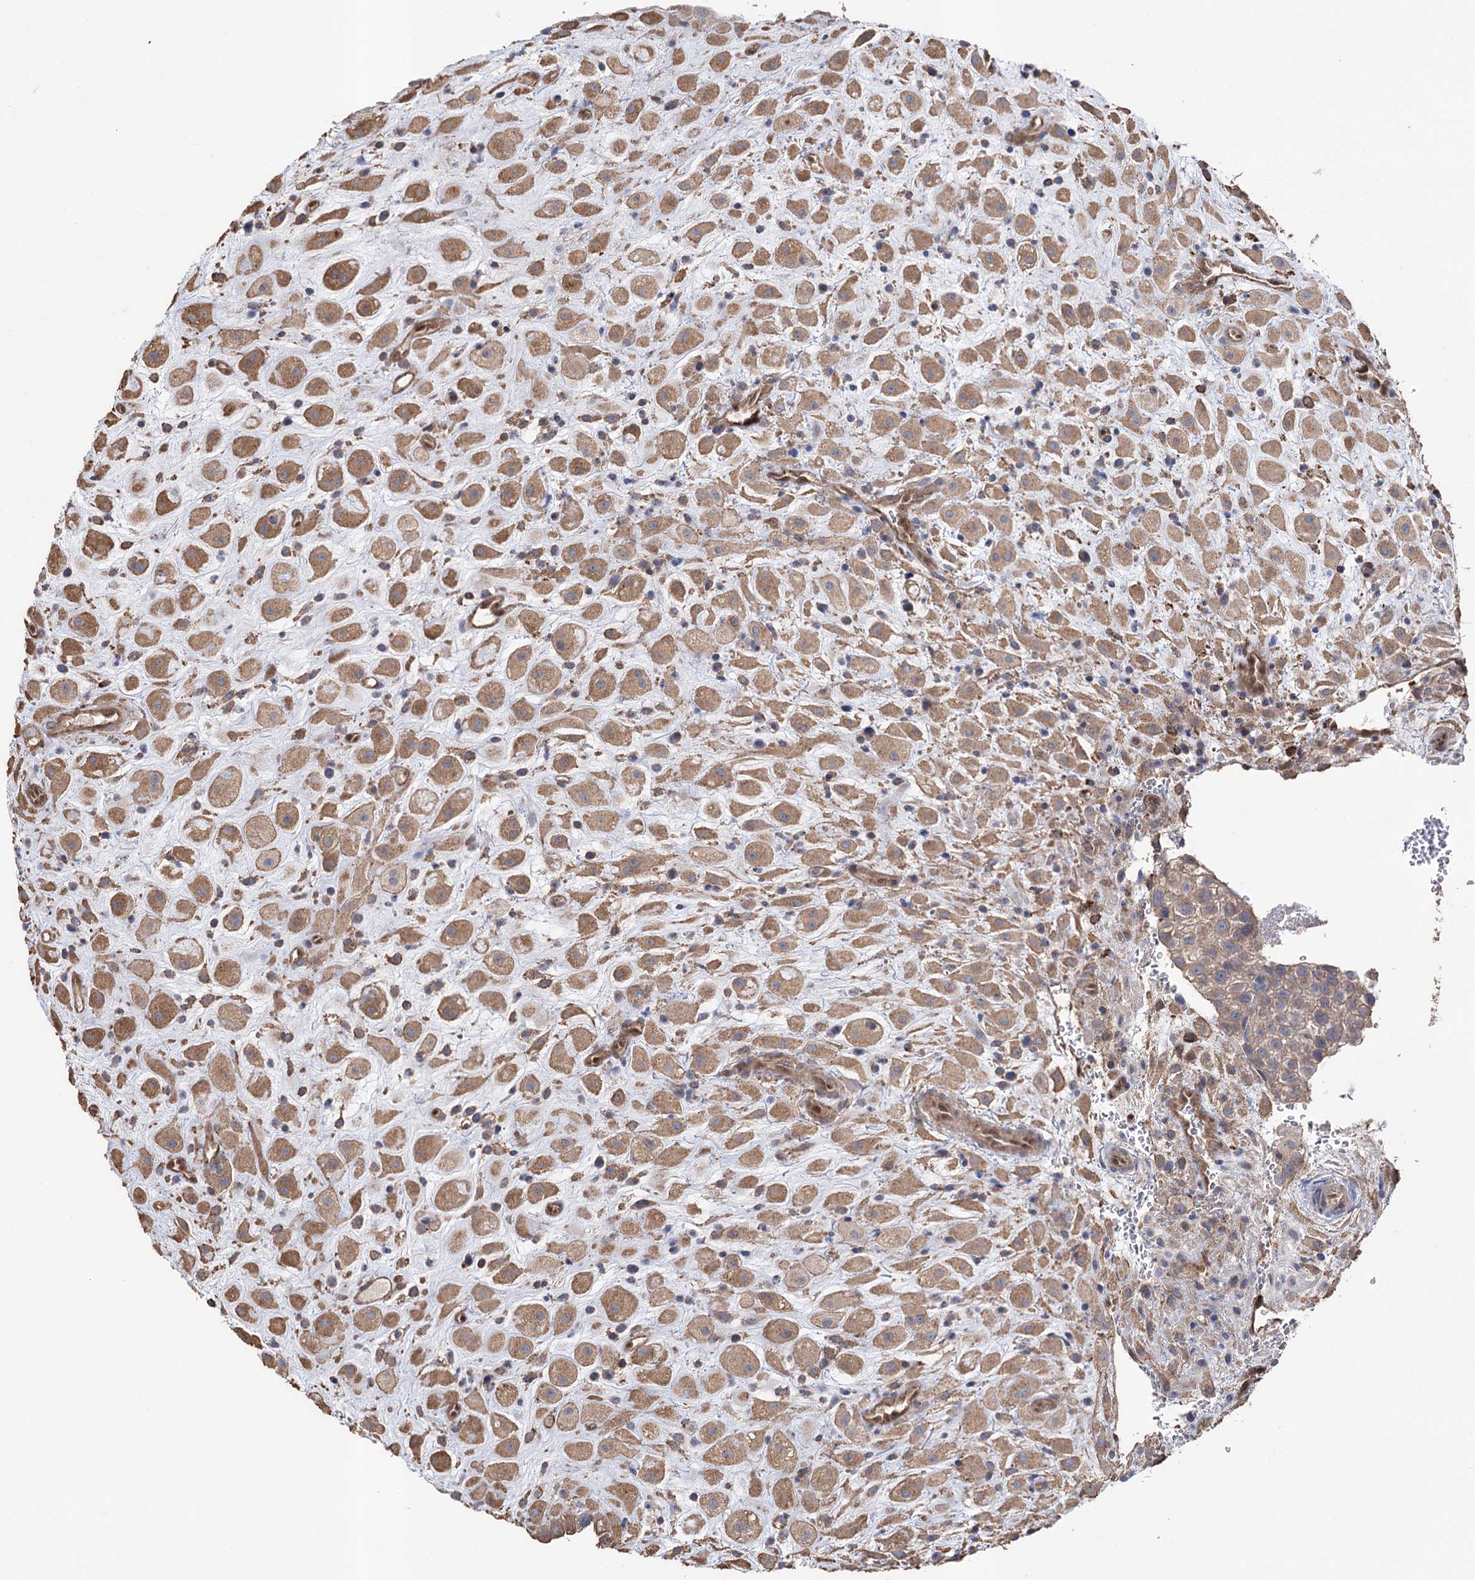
{"staining": {"intensity": "moderate", "quantity": ">75%", "location": "cytoplasmic/membranous"}, "tissue": "placenta", "cell_type": "Decidual cells", "image_type": "normal", "snomed": [{"axis": "morphology", "description": "Normal tissue, NOS"}, {"axis": "topography", "description": "Placenta"}], "caption": "Approximately >75% of decidual cells in normal human placenta display moderate cytoplasmic/membranous protein expression as visualized by brown immunohistochemical staining.", "gene": "FAM13B", "patient": {"sex": "female", "age": 35}}